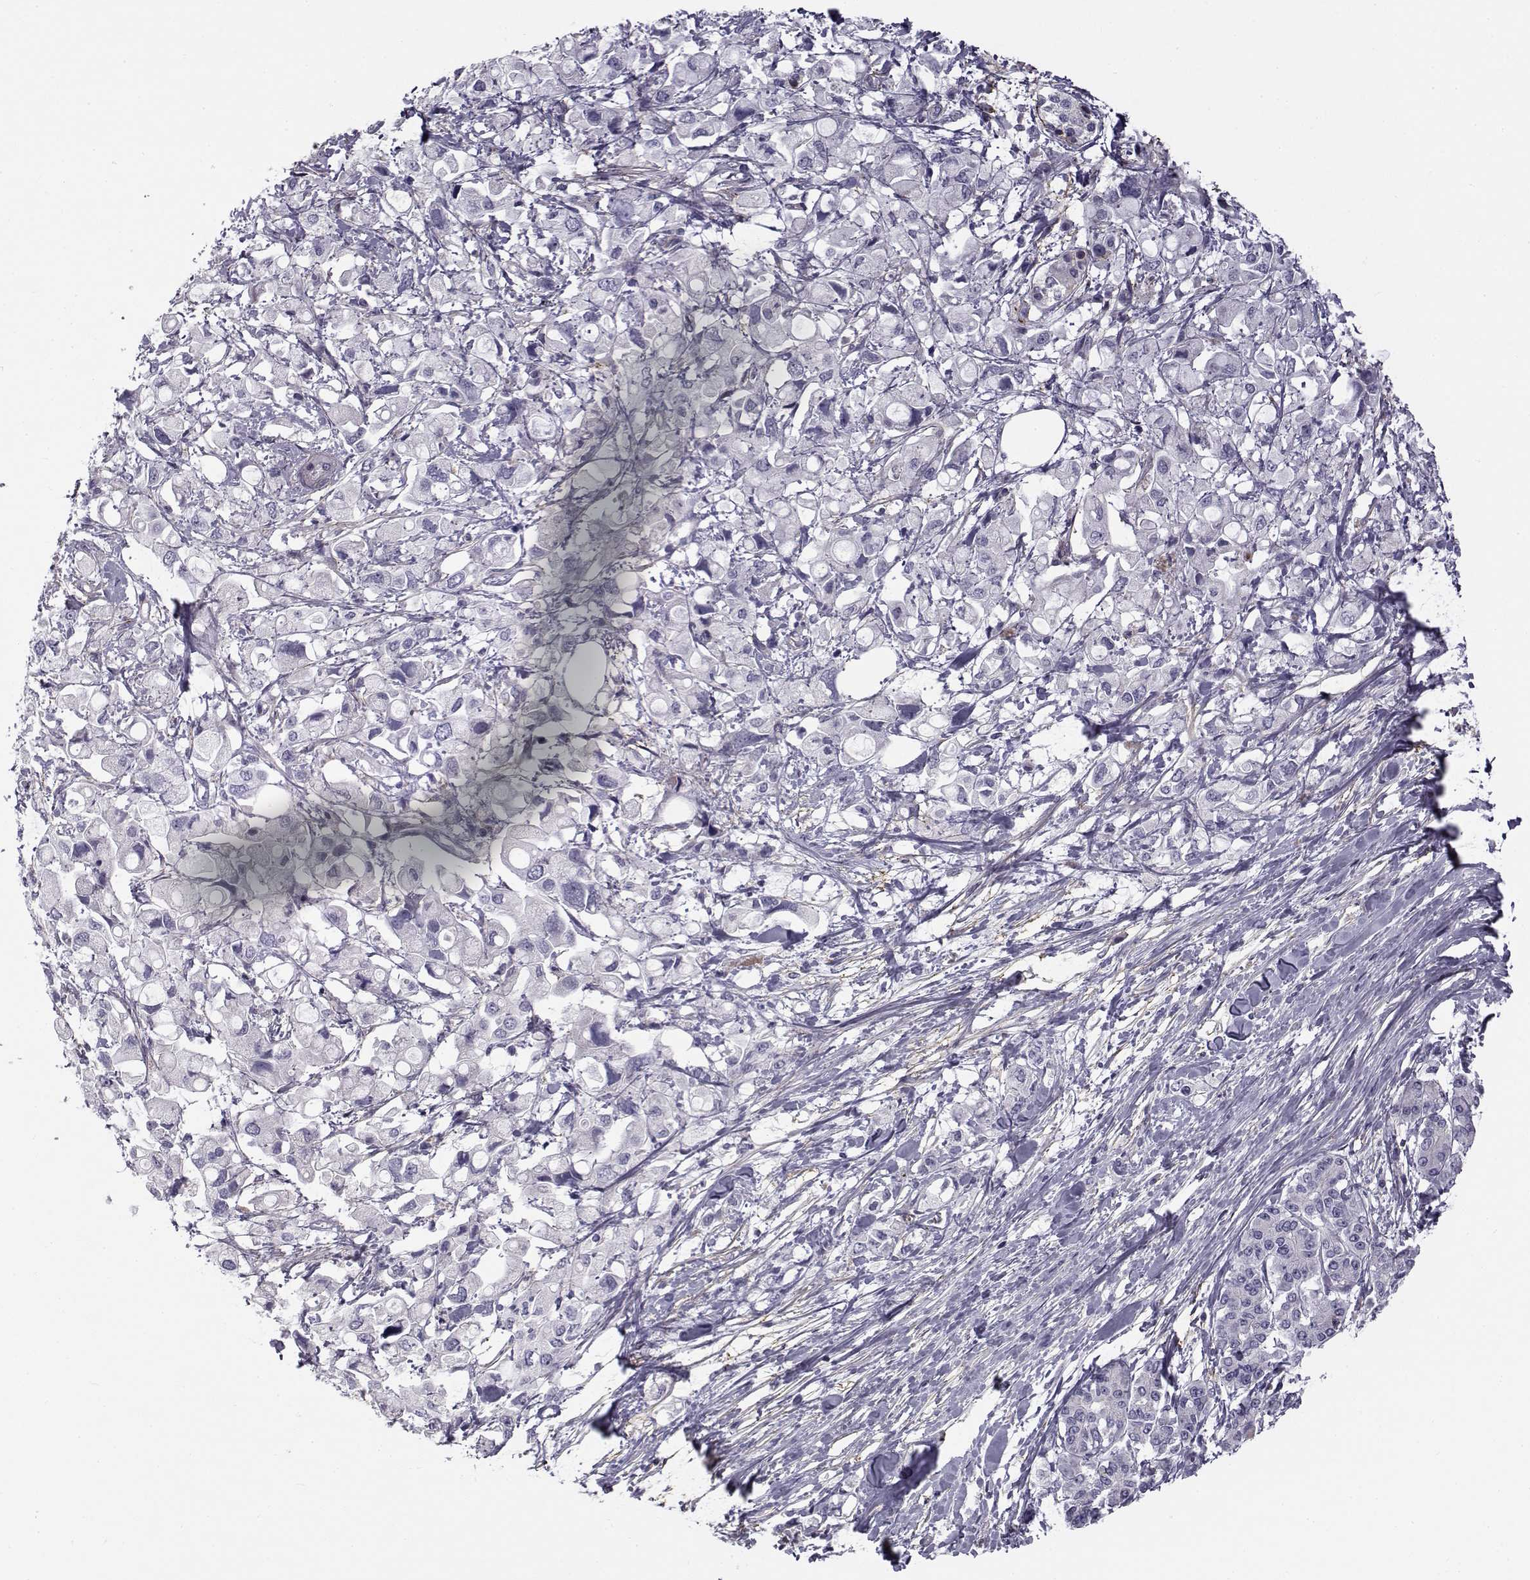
{"staining": {"intensity": "negative", "quantity": "none", "location": "none"}, "tissue": "pancreatic cancer", "cell_type": "Tumor cells", "image_type": "cancer", "snomed": [{"axis": "morphology", "description": "Adenocarcinoma, NOS"}, {"axis": "topography", "description": "Pancreas"}], "caption": "Immunohistochemistry micrograph of neoplastic tissue: human adenocarcinoma (pancreatic) stained with DAB (3,3'-diaminobenzidine) exhibits no significant protein expression in tumor cells.", "gene": "LRRC27", "patient": {"sex": "female", "age": 56}}